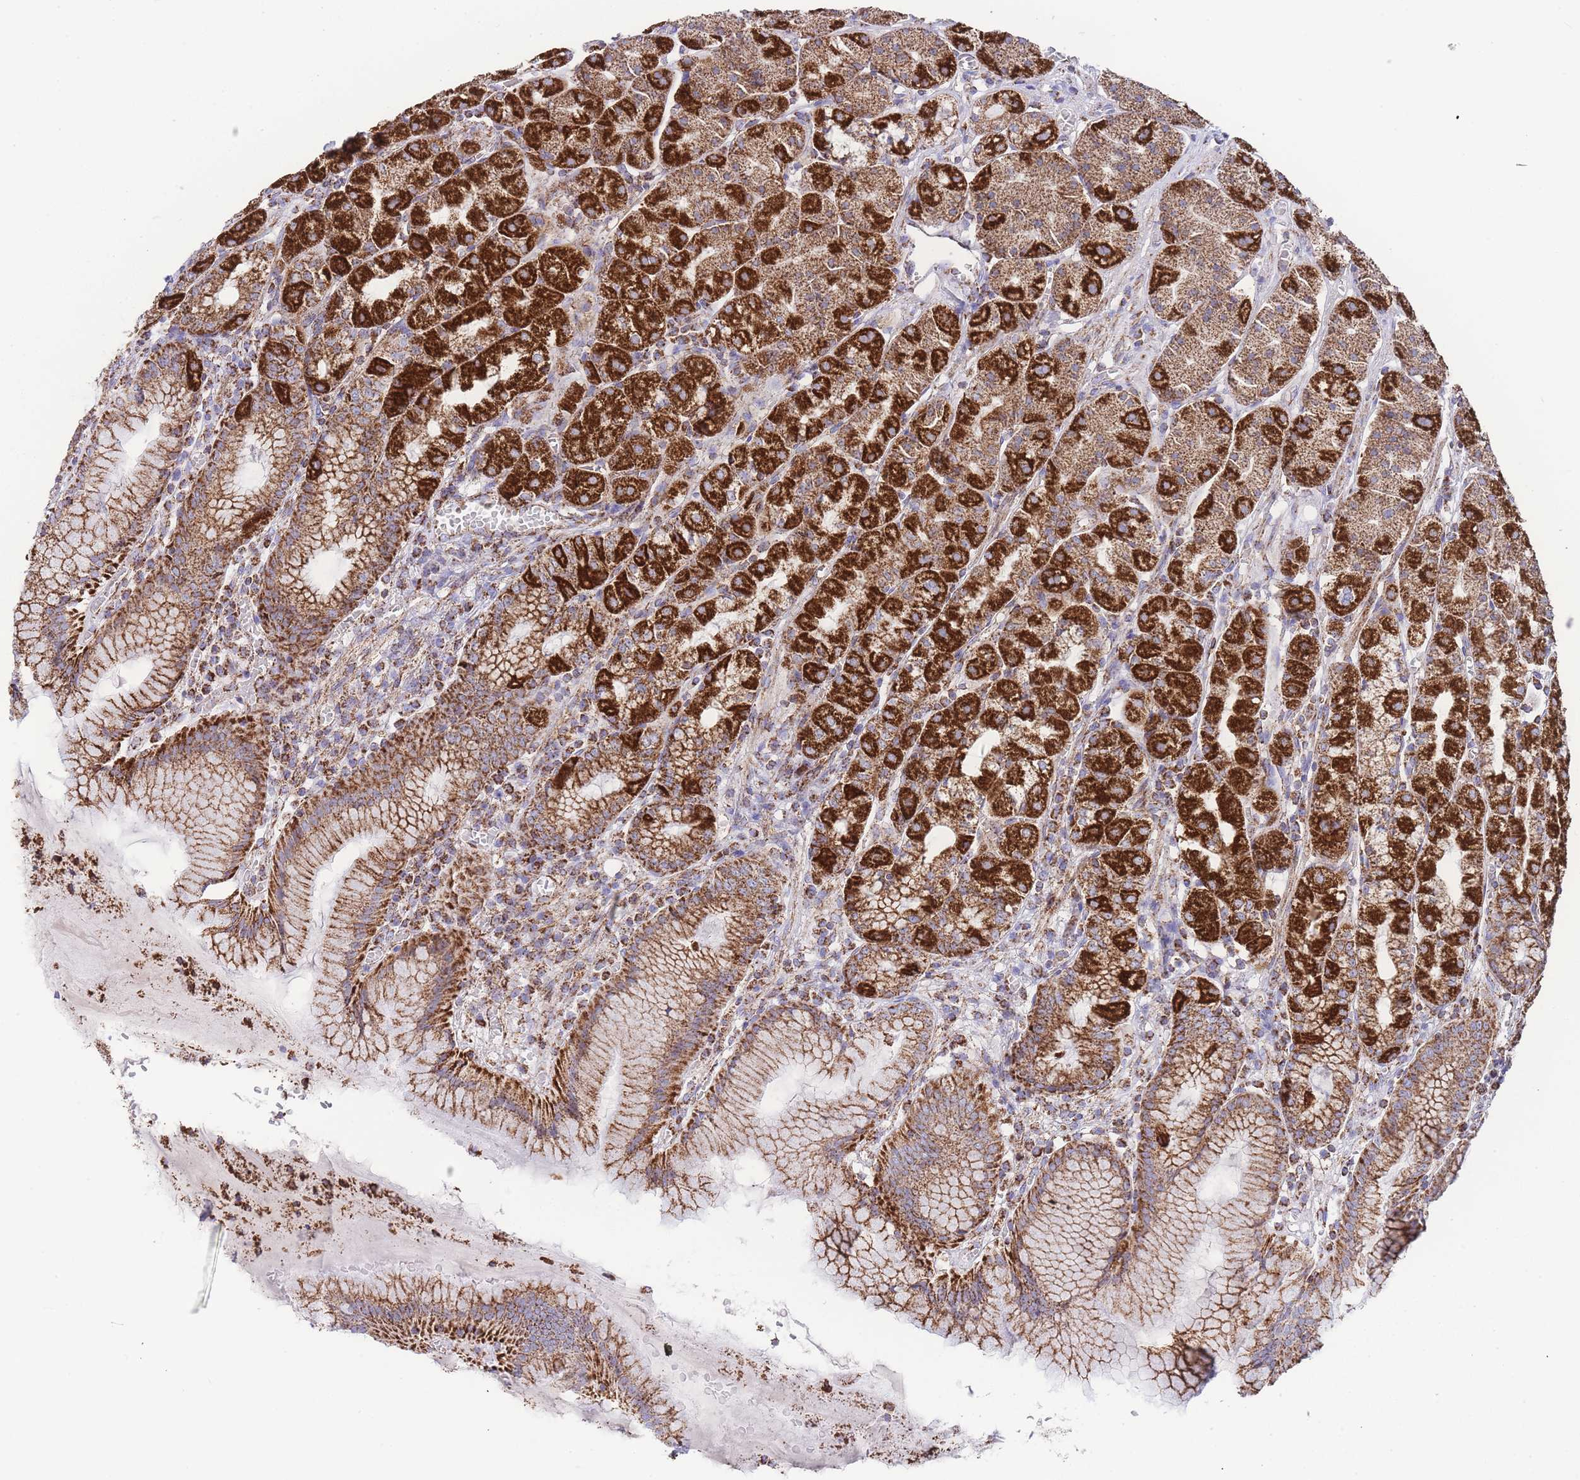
{"staining": {"intensity": "strong", "quantity": ">75%", "location": "cytoplasmic/membranous"}, "tissue": "stomach", "cell_type": "Glandular cells", "image_type": "normal", "snomed": [{"axis": "morphology", "description": "Normal tissue, NOS"}, {"axis": "topography", "description": "Stomach"}], "caption": "Protein staining of unremarkable stomach reveals strong cytoplasmic/membranous expression in about >75% of glandular cells.", "gene": "GSTM1", "patient": {"sex": "male", "age": 55}}